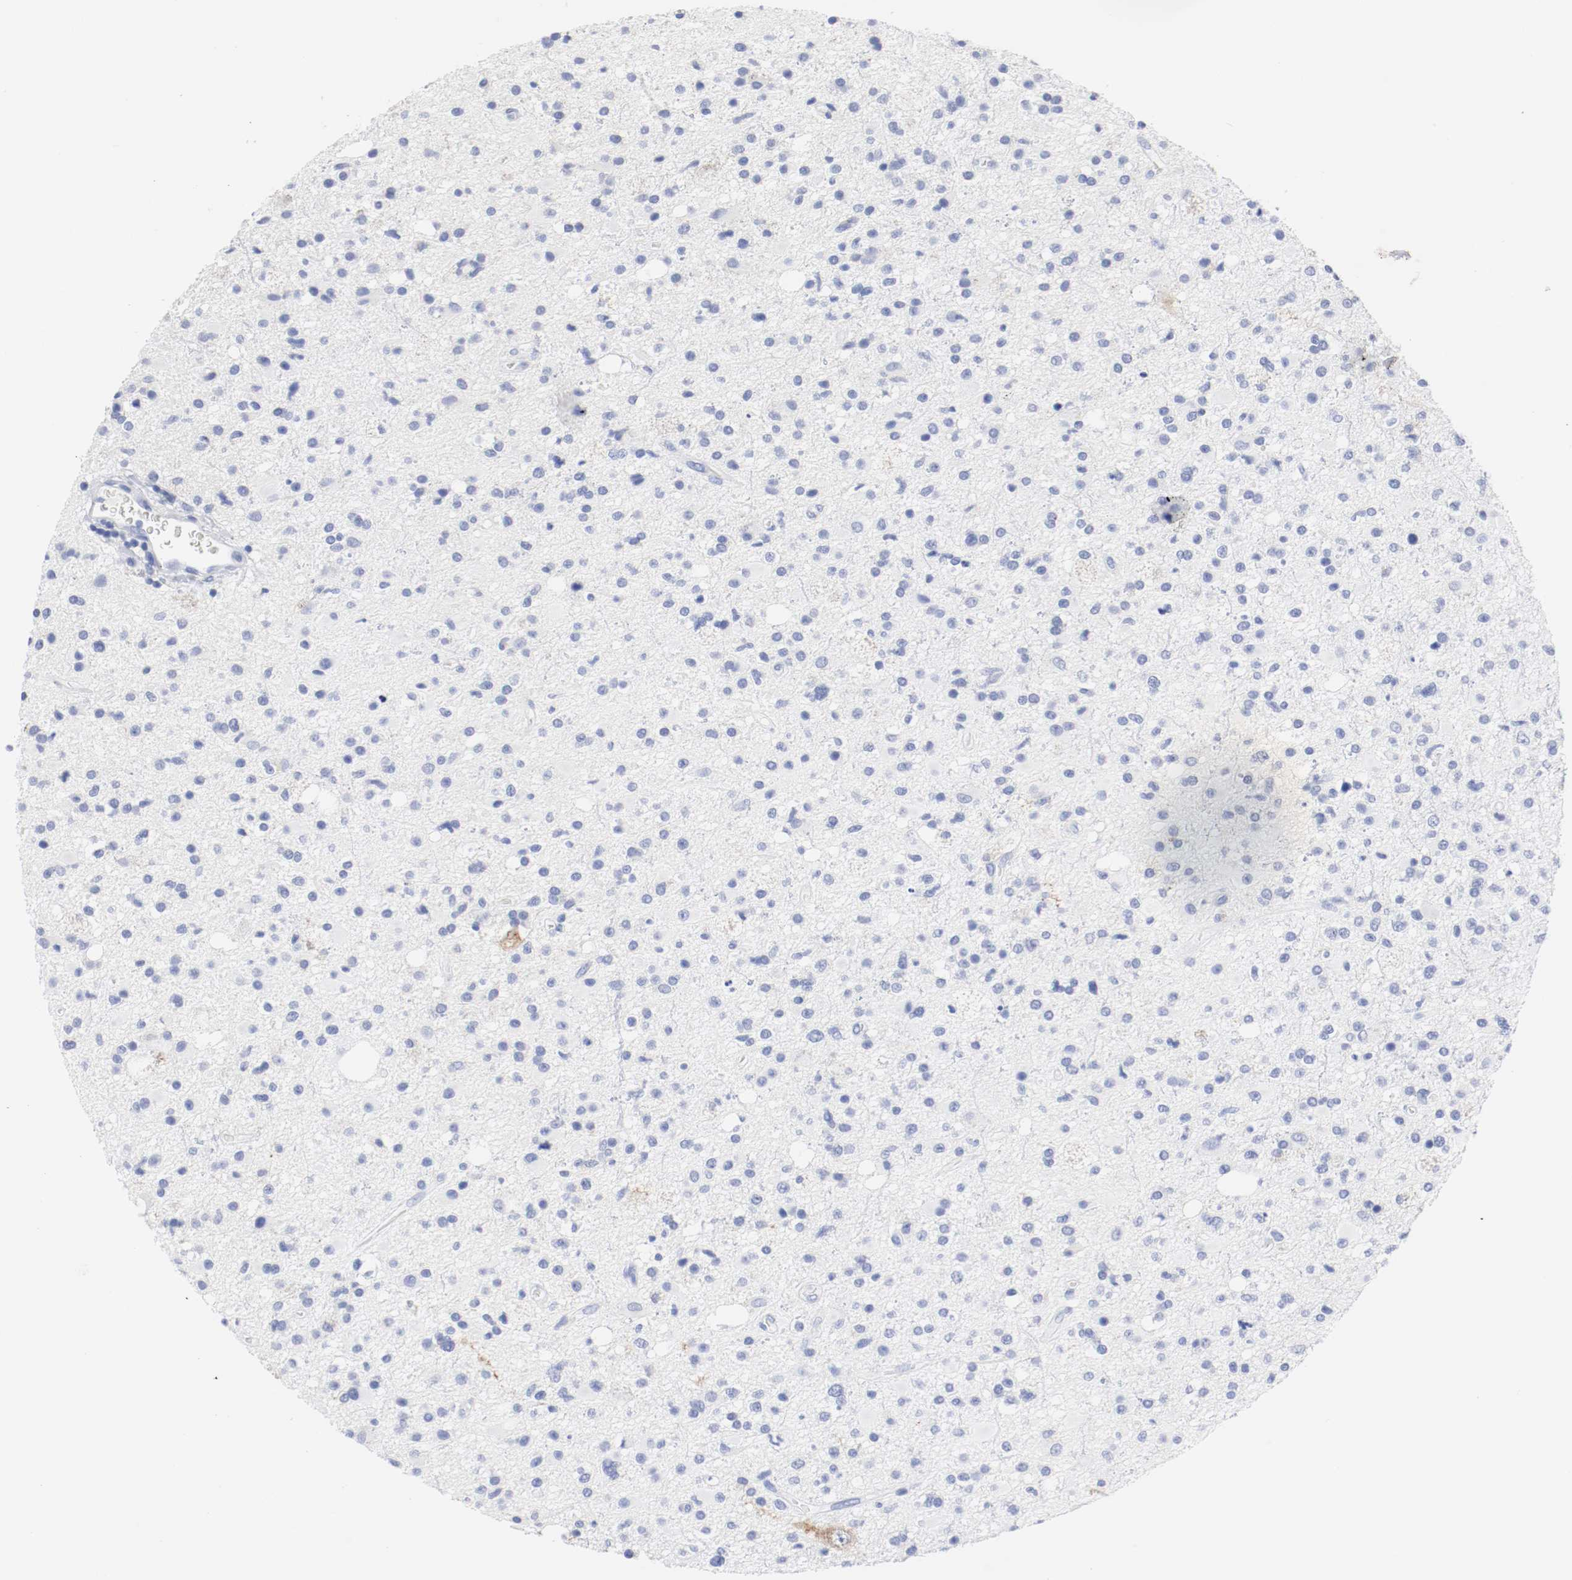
{"staining": {"intensity": "negative", "quantity": "none", "location": "none"}, "tissue": "glioma", "cell_type": "Tumor cells", "image_type": "cancer", "snomed": [{"axis": "morphology", "description": "Glioma, malignant, High grade"}, {"axis": "topography", "description": "Brain"}], "caption": "This is an immunohistochemistry image of human malignant high-grade glioma. There is no expression in tumor cells.", "gene": "GAD1", "patient": {"sex": "male", "age": 33}}